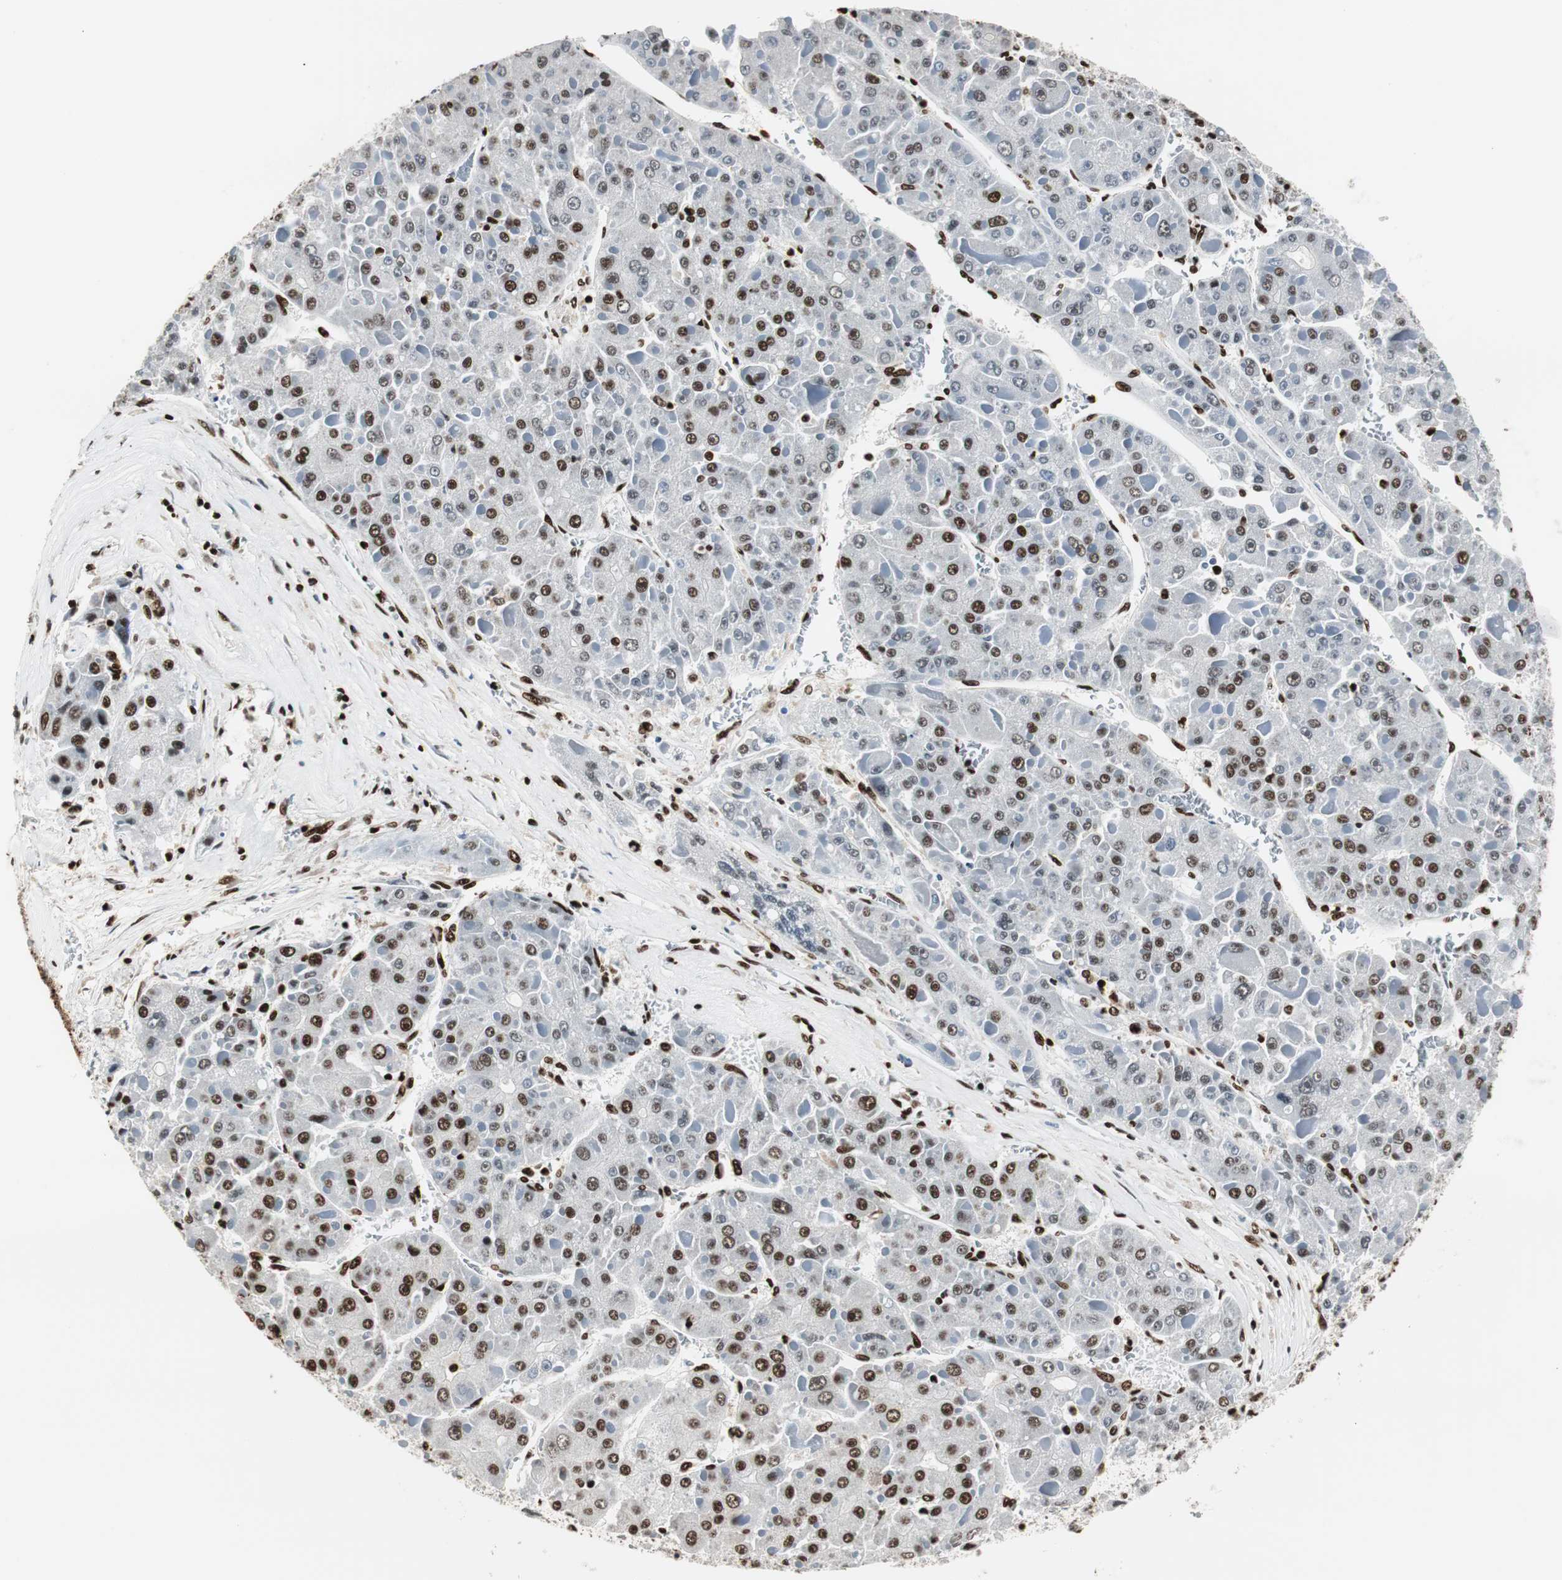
{"staining": {"intensity": "strong", "quantity": ">75%", "location": "nuclear"}, "tissue": "liver cancer", "cell_type": "Tumor cells", "image_type": "cancer", "snomed": [{"axis": "morphology", "description": "Carcinoma, Hepatocellular, NOS"}, {"axis": "topography", "description": "Liver"}], "caption": "Protein staining exhibits strong nuclear expression in about >75% of tumor cells in hepatocellular carcinoma (liver).", "gene": "MTA2", "patient": {"sex": "female", "age": 73}}